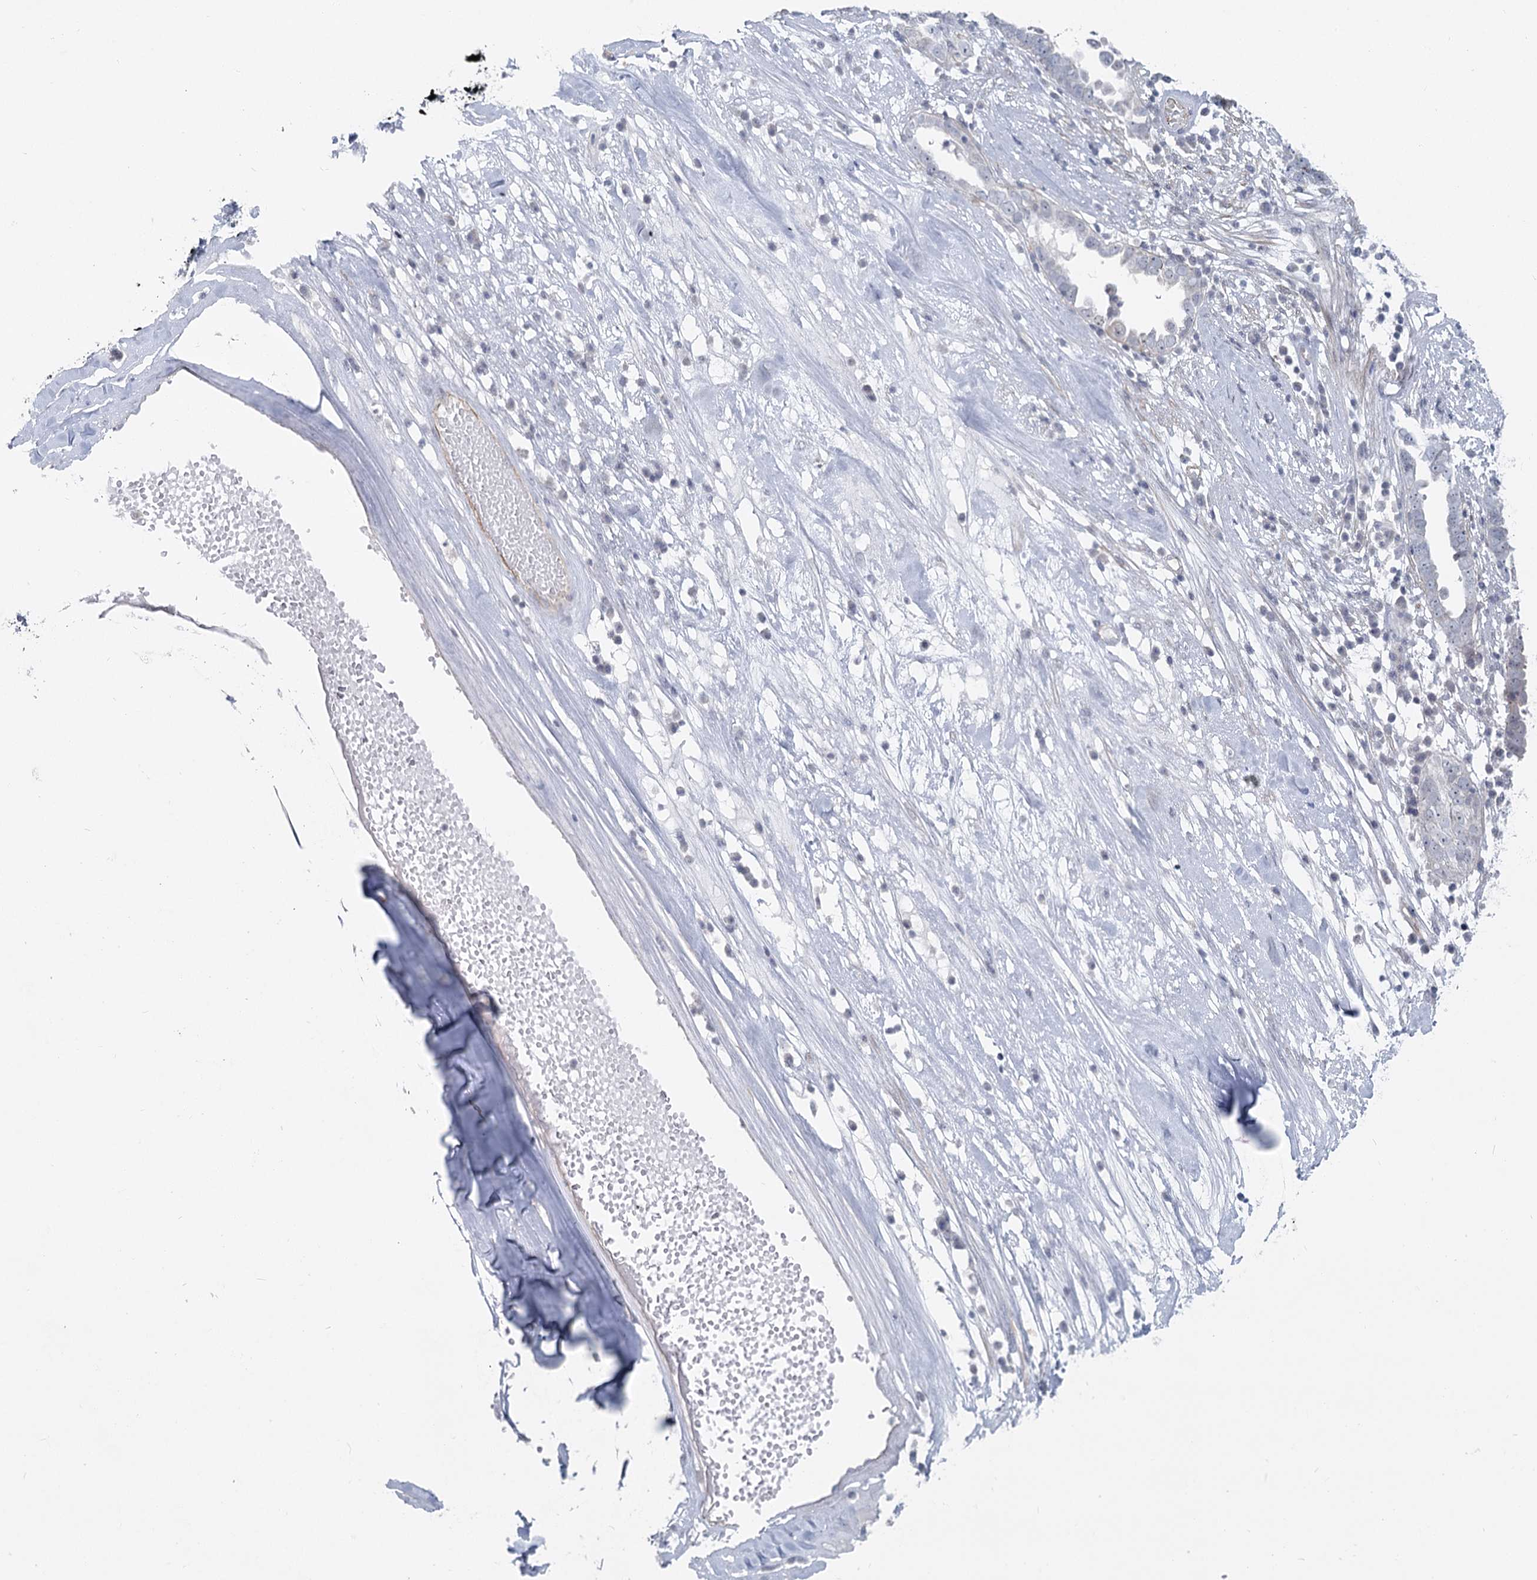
{"staining": {"intensity": "negative", "quantity": "none", "location": "none"}, "tissue": "ovarian cancer", "cell_type": "Tumor cells", "image_type": "cancer", "snomed": [{"axis": "morphology", "description": "Carcinoma, endometroid"}, {"axis": "topography", "description": "Ovary"}], "caption": "Immunohistochemistry photomicrograph of human ovarian cancer (endometroid carcinoma) stained for a protein (brown), which shows no positivity in tumor cells.", "gene": "ABHD8", "patient": {"sex": "female", "age": 62}}